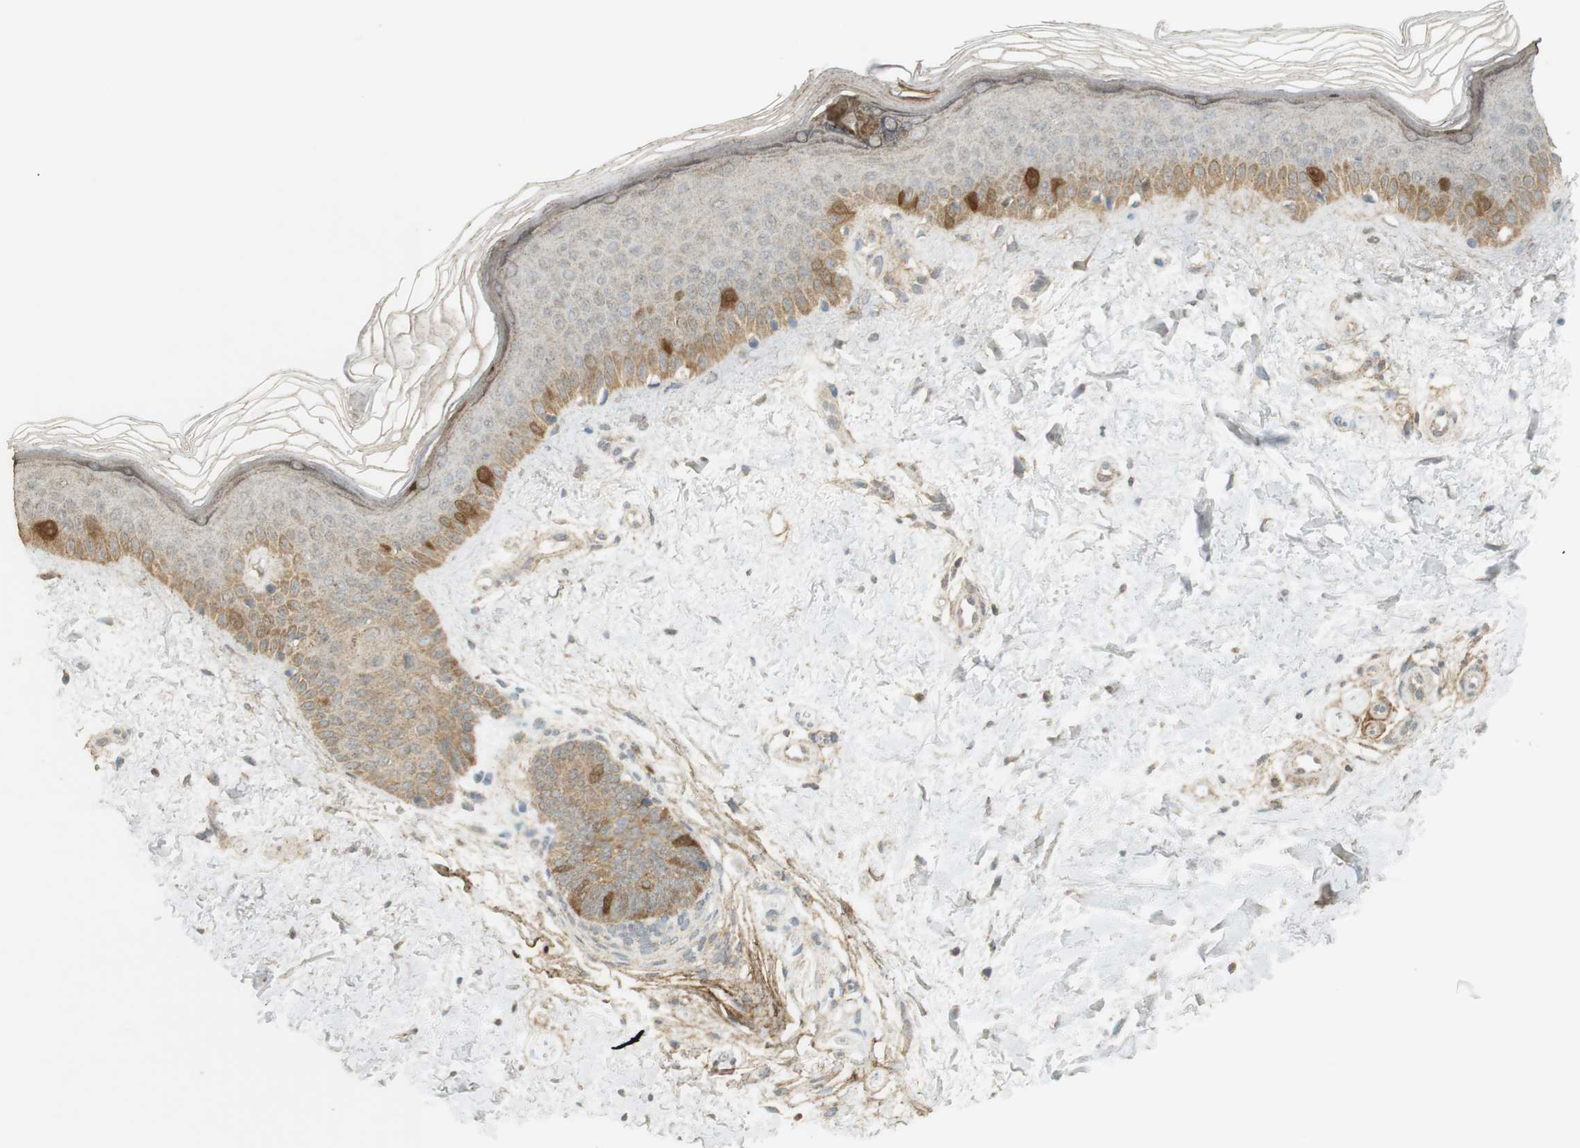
{"staining": {"intensity": "weak", "quantity": "25%-75%", "location": "cytoplasmic/membranous"}, "tissue": "skin", "cell_type": "Fibroblasts", "image_type": "normal", "snomed": [{"axis": "morphology", "description": "Normal tissue, NOS"}, {"axis": "topography", "description": "Skin"}], "caption": "About 25%-75% of fibroblasts in unremarkable human skin show weak cytoplasmic/membranous protein positivity as visualized by brown immunohistochemical staining.", "gene": "TTK", "patient": {"sex": "female", "age": 19}}